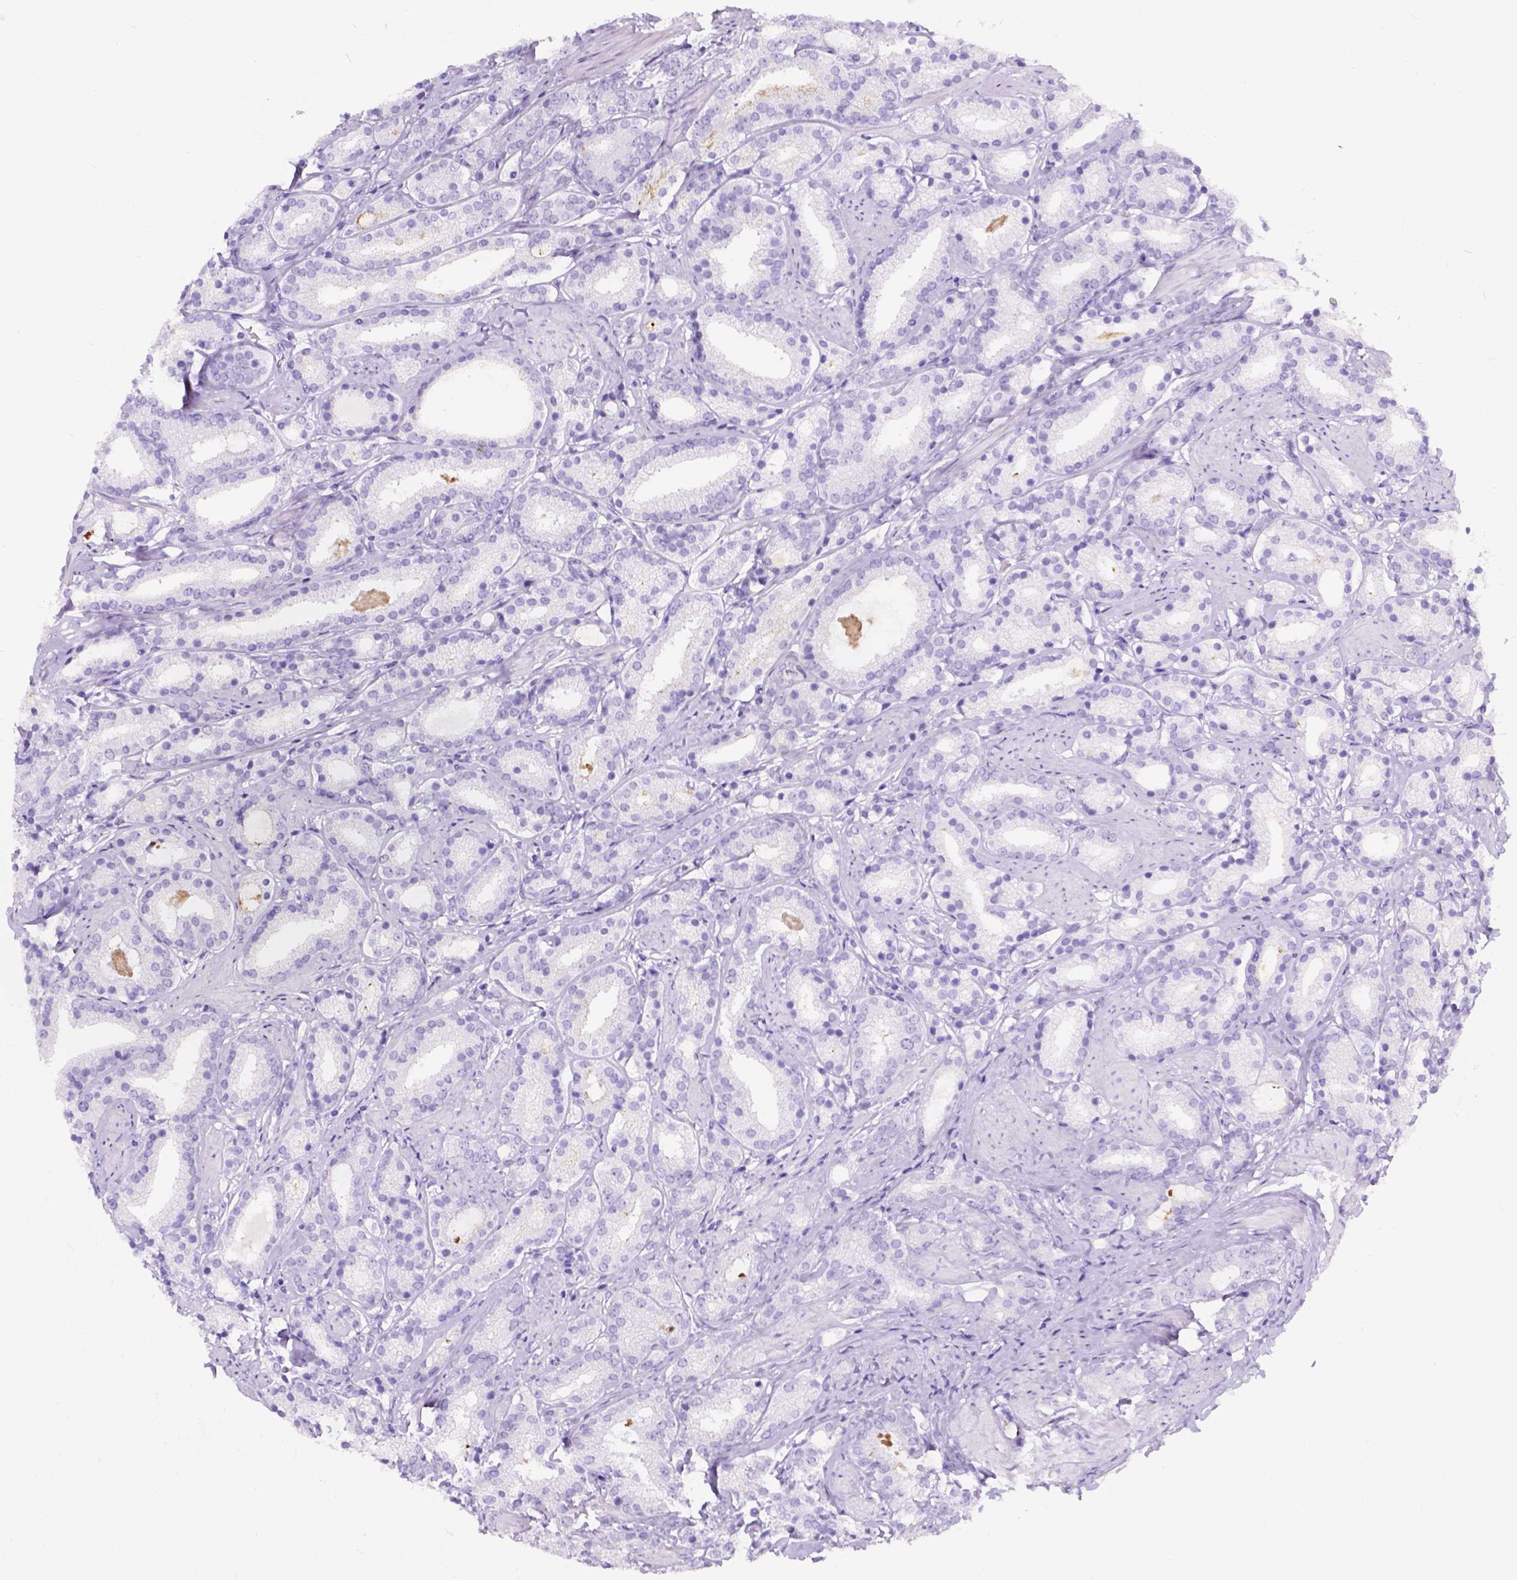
{"staining": {"intensity": "negative", "quantity": "none", "location": "none"}, "tissue": "prostate cancer", "cell_type": "Tumor cells", "image_type": "cancer", "snomed": [{"axis": "morphology", "description": "Adenocarcinoma, High grade"}, {"axis": "topography", "description": "Prostate"}], "caption": "Protein analysis of prostate high-grade adenocarcinoma demonstrates no significant staining in tumor cells. (DAB (3,3'-diaminobenzidine) immunohistochemistry, high magnification).", "gene": "C7orf57", "patient": {"sex": "male", "age": 63}}